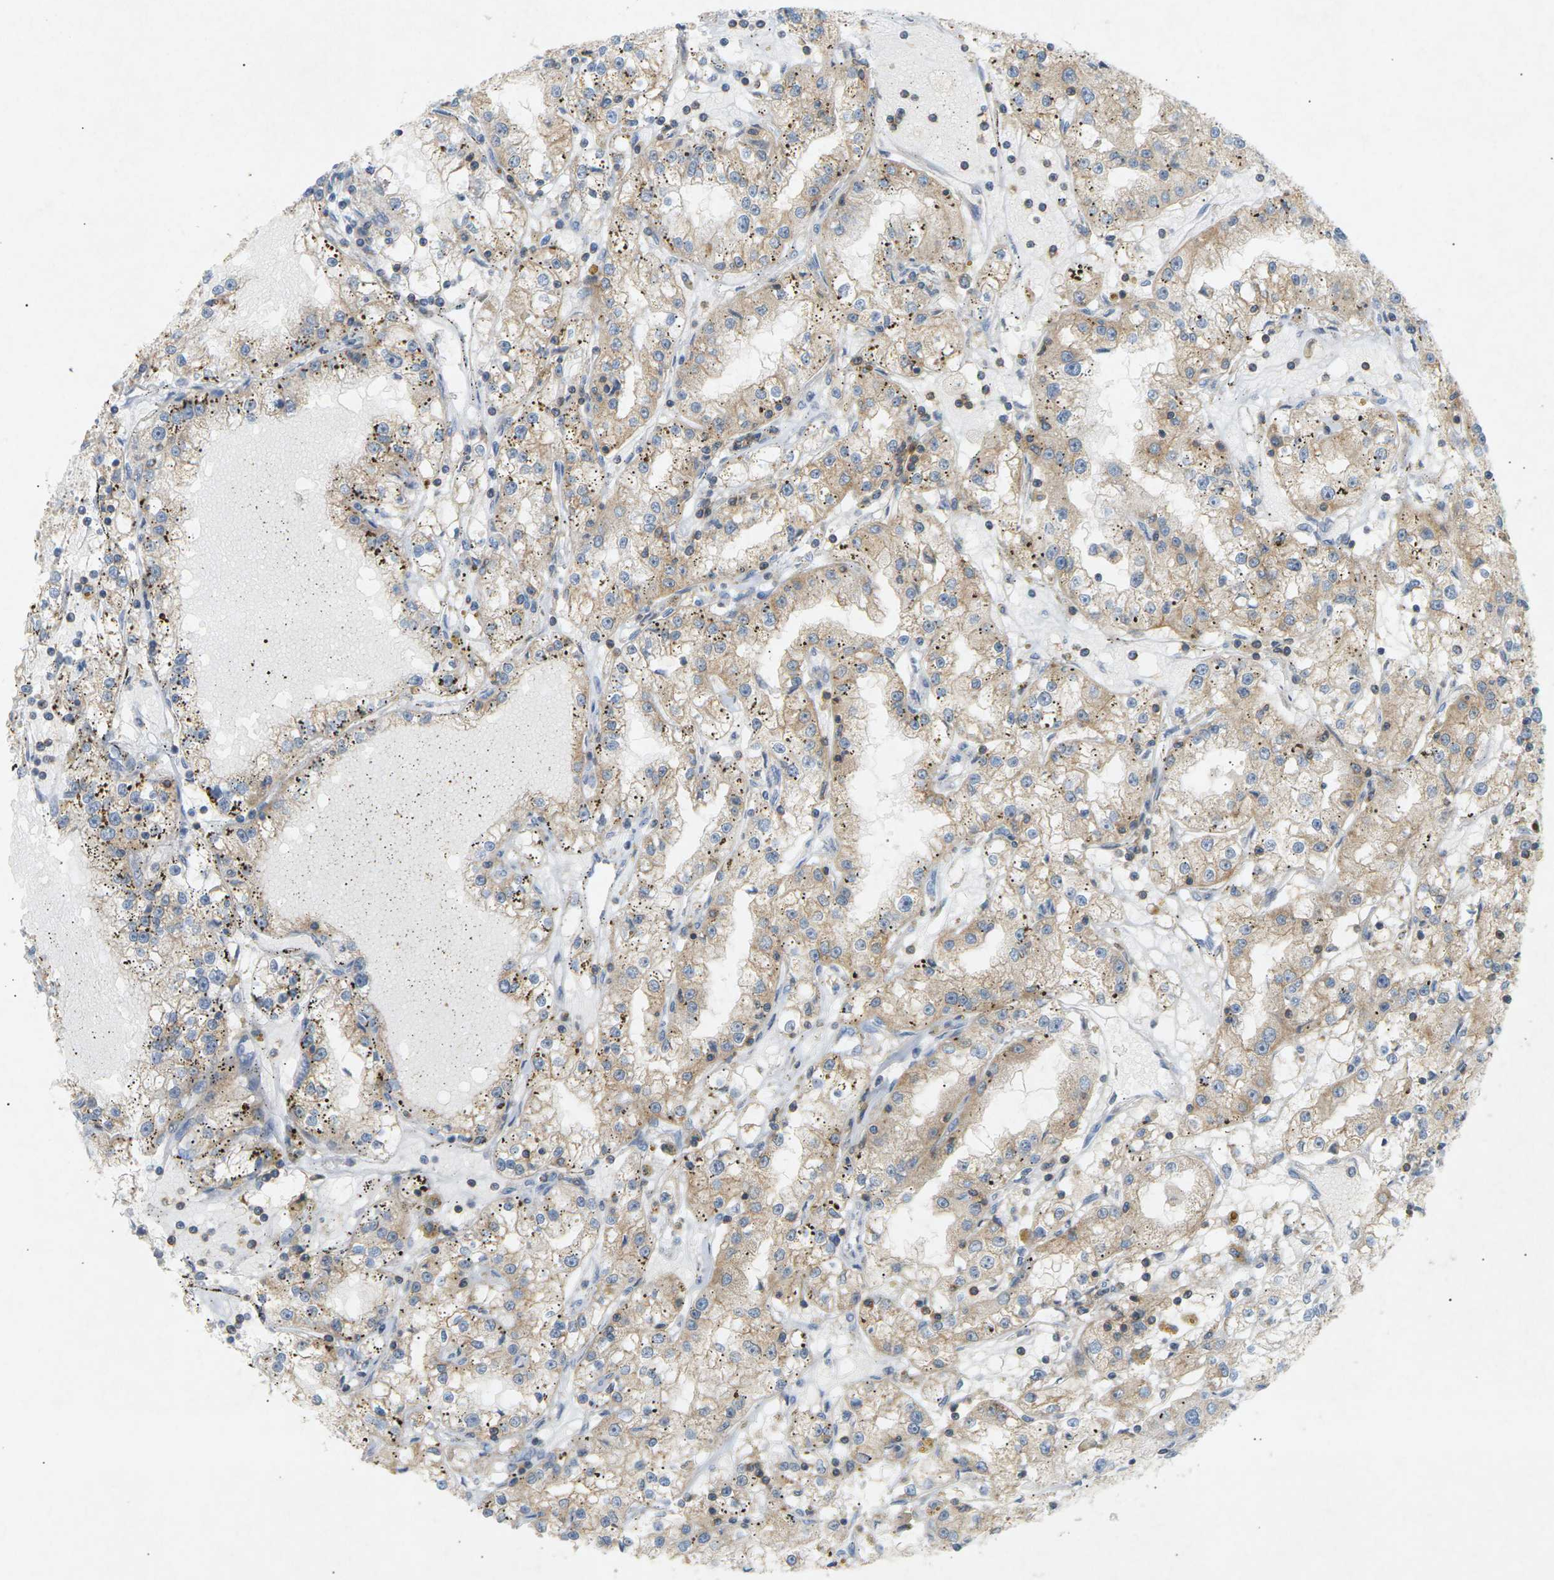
{"staining": {"intensity": "moderate", "quantity": ">75%", "location": "cytoplasmic/membranous"}, "tissue": "renal cancer", "cell_type": "Tumor cells", "image_type": "cancer", "snomed": [{"axis": "morphology", "description": "Adenocarcinoma, NOS"}, {"axis": "topography", "description": "Kidney"}], "caption": "Immunohistochemical staining of human renal cancer (adenocarcinoma) shows moderate cytoplasmic/membranous protein expression in about >75% of tumor cells.", "gene": "LIME1", "patient": {"sex": "male", "age": 56}}